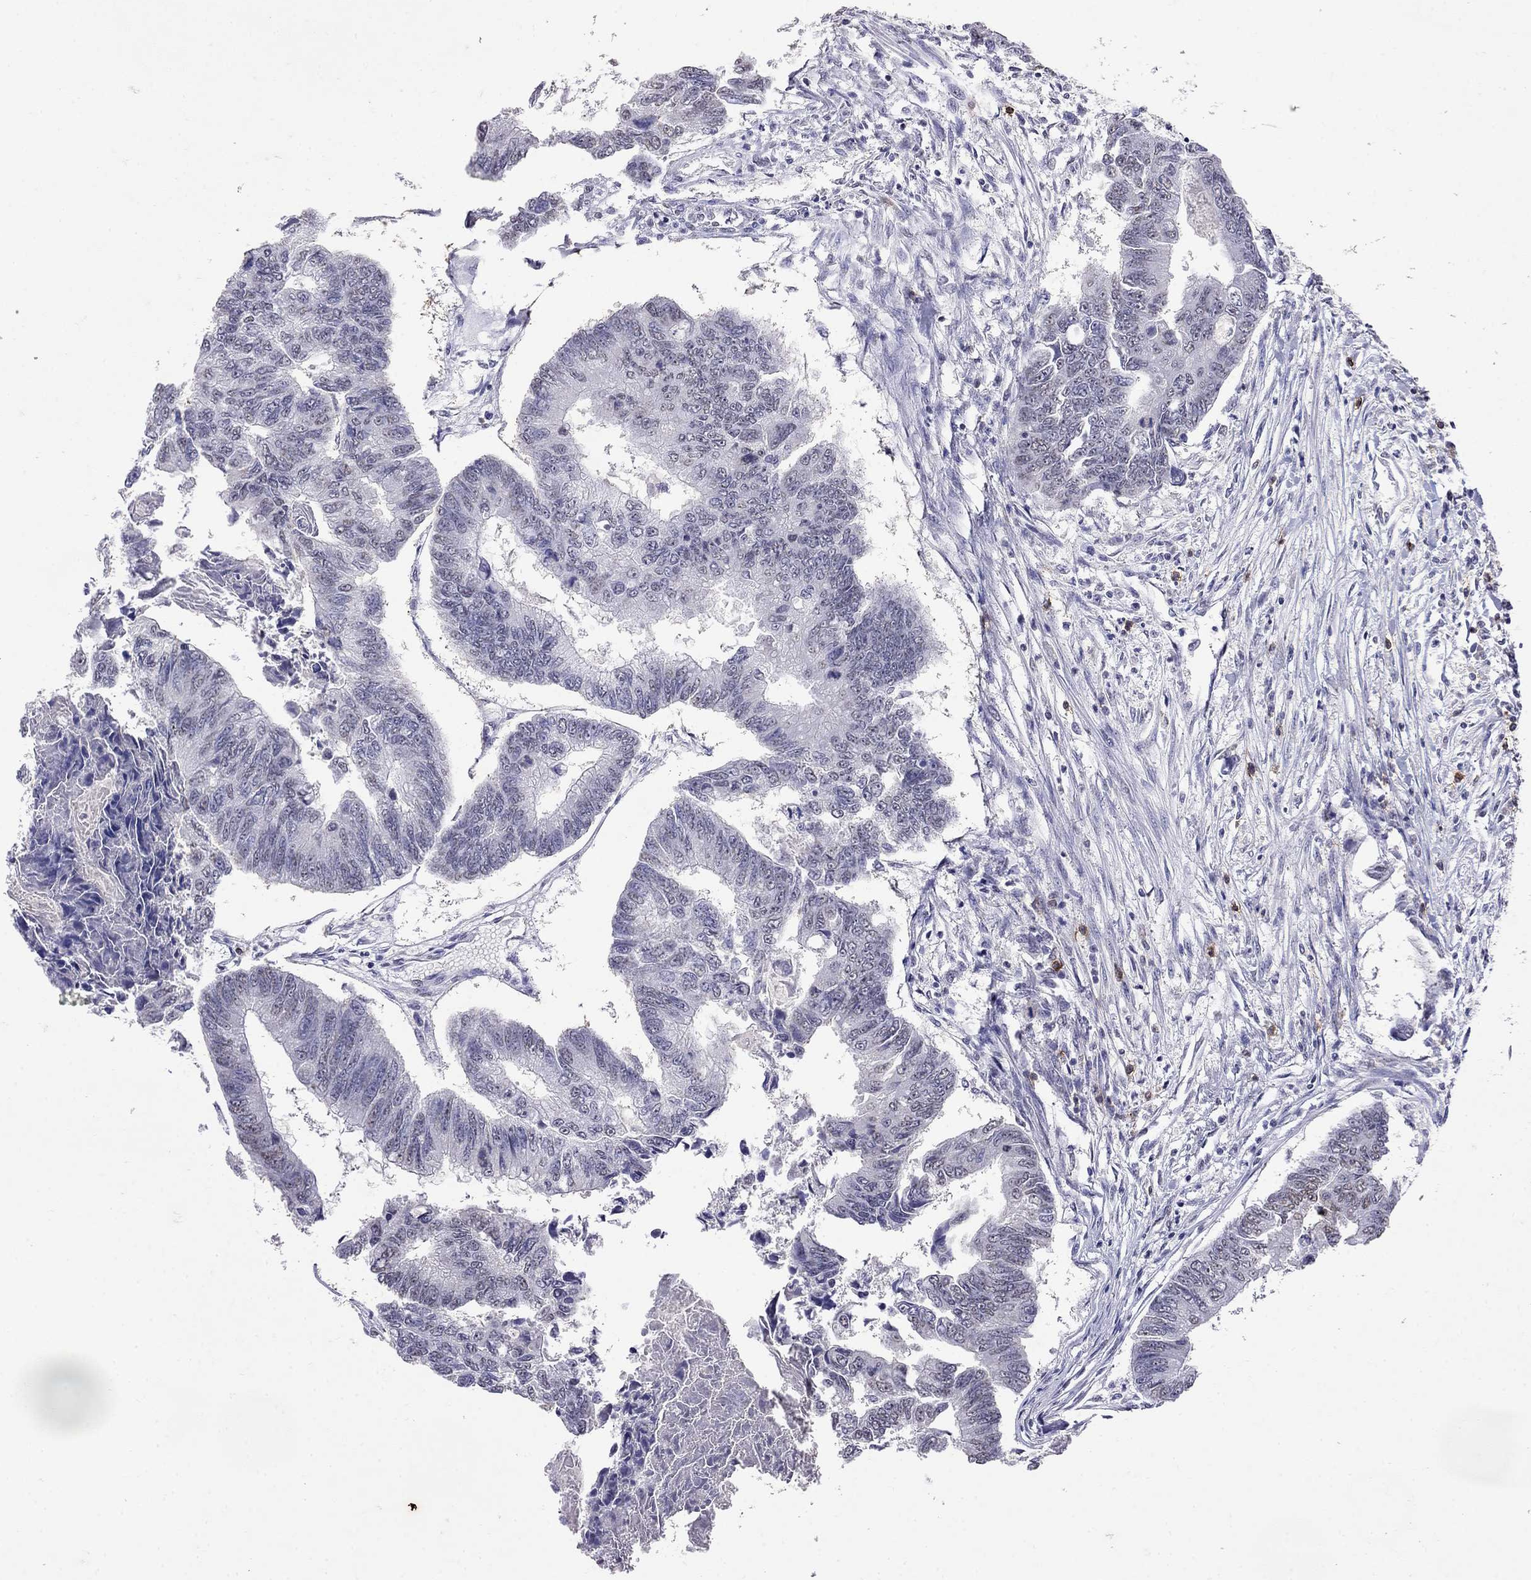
{"staining": {"intensity": "negative", "quantity": "none", "location": "none"}, "tissue": "colorectal cancer", "cell_type": "Tumor cells", "image_type": "cancer", "snomed": [{"axis": "morphology", "description": "Adenocarcinoma, NOS"}, {"axis": "topography", "description": "Colon"}], "caption": "Protein analysis of colorectal adenocarcinoma exhibits no significant positivity in tumor cells.", "gene": "CD8B", "patient": {"sex": "female", "age": 65}}